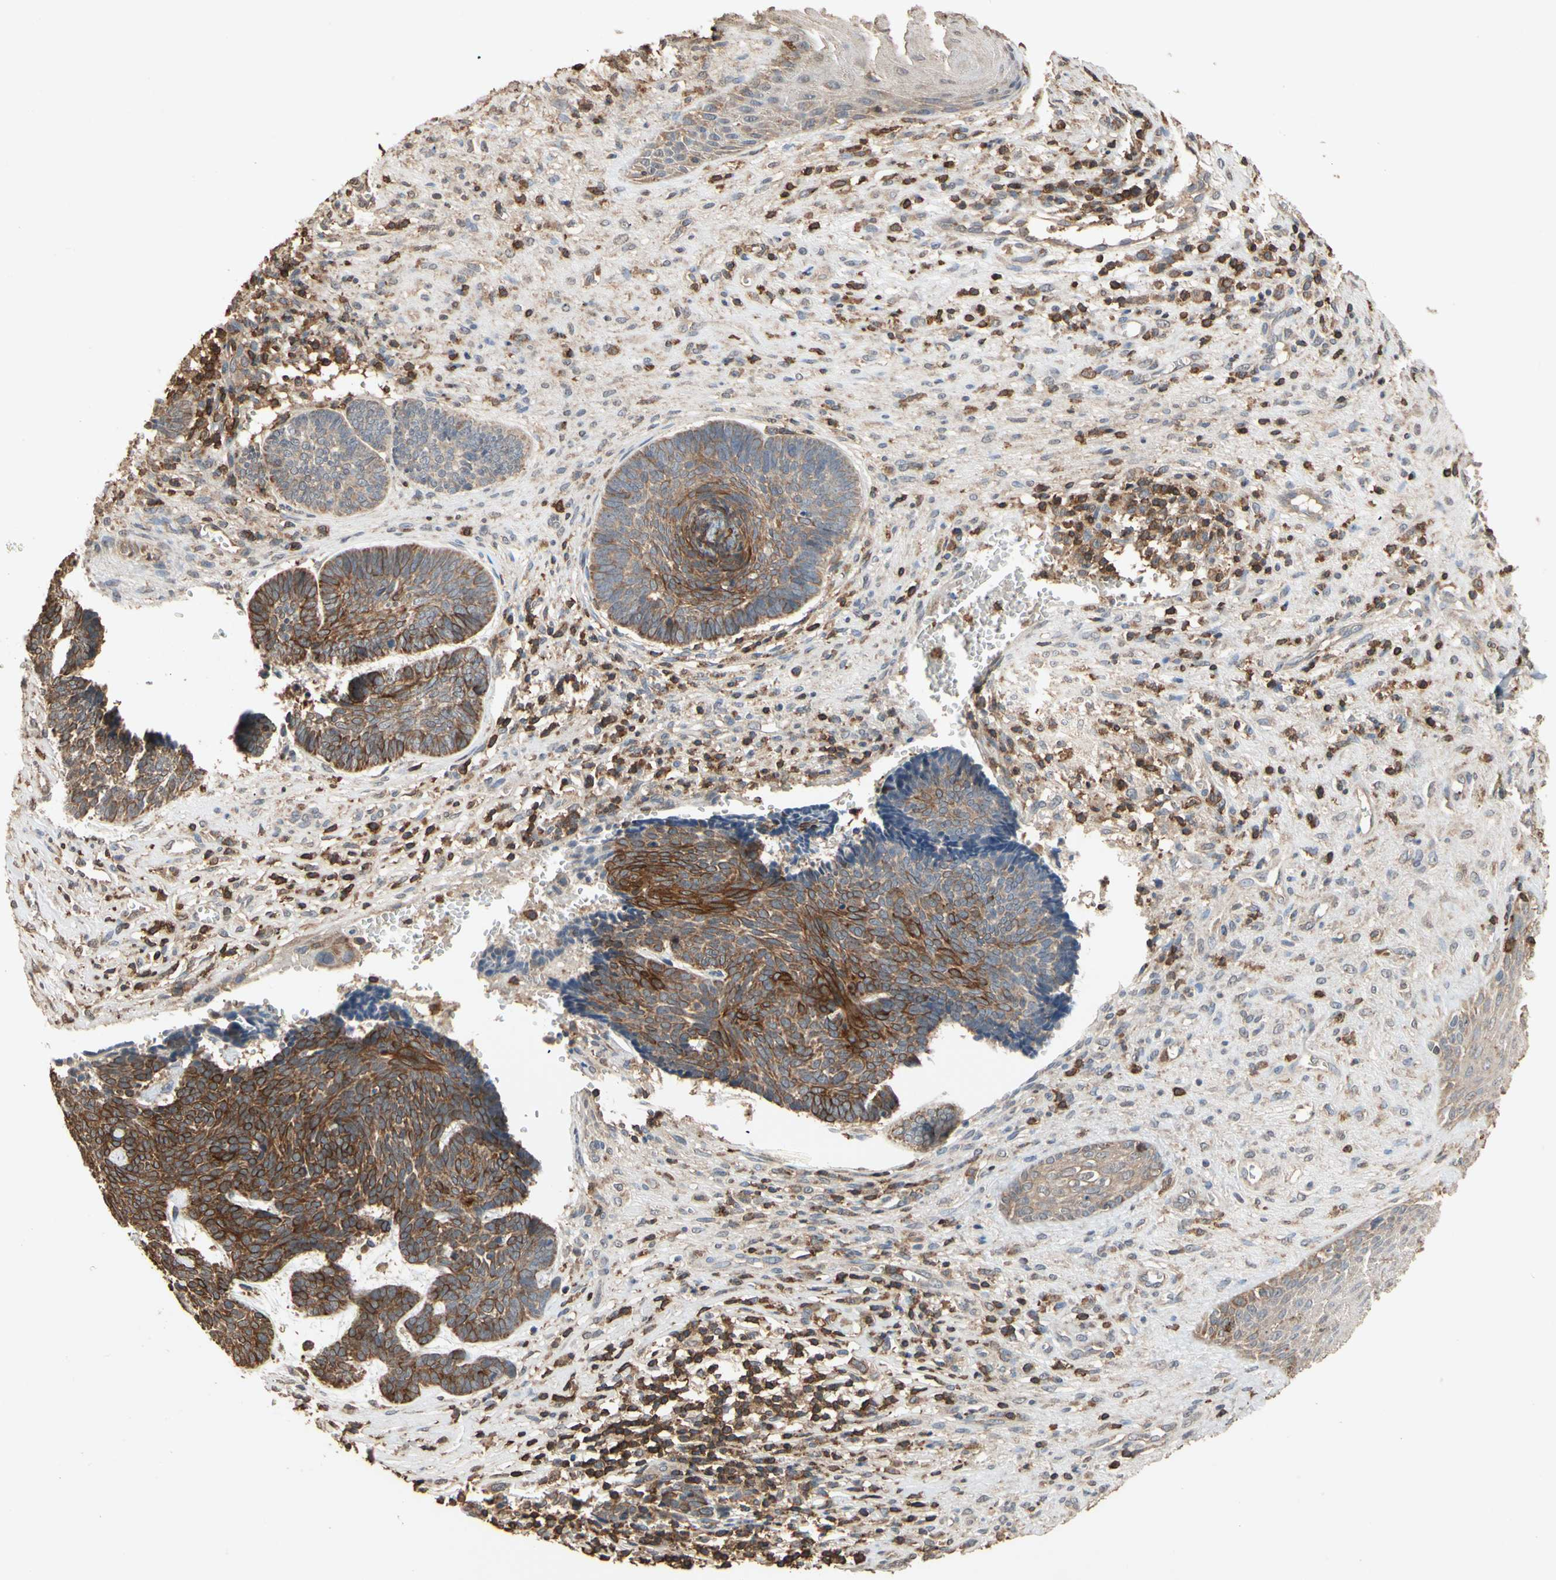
{"staining": {"intensity": "strong", "quantity": ">75%", "location": "cytoplasmic/membranous"}, "tissue": "skin cancer", "cell_type": "Tumor cells", "image_type": "cancer", "snomed": [{"axis": "morphology", "description": "Basal cell carcinoma"}, {"axis": "topography", "description": "Skin"}], "caption": "This micrograph exhibits immunohistochemistry staining of human skin cancer, with high strong cytoplasmic/membranous expression in approximately >75% of tumor cells.", "gene": "MAP3K10", "patient": {"sex": "male", "age": 84}}